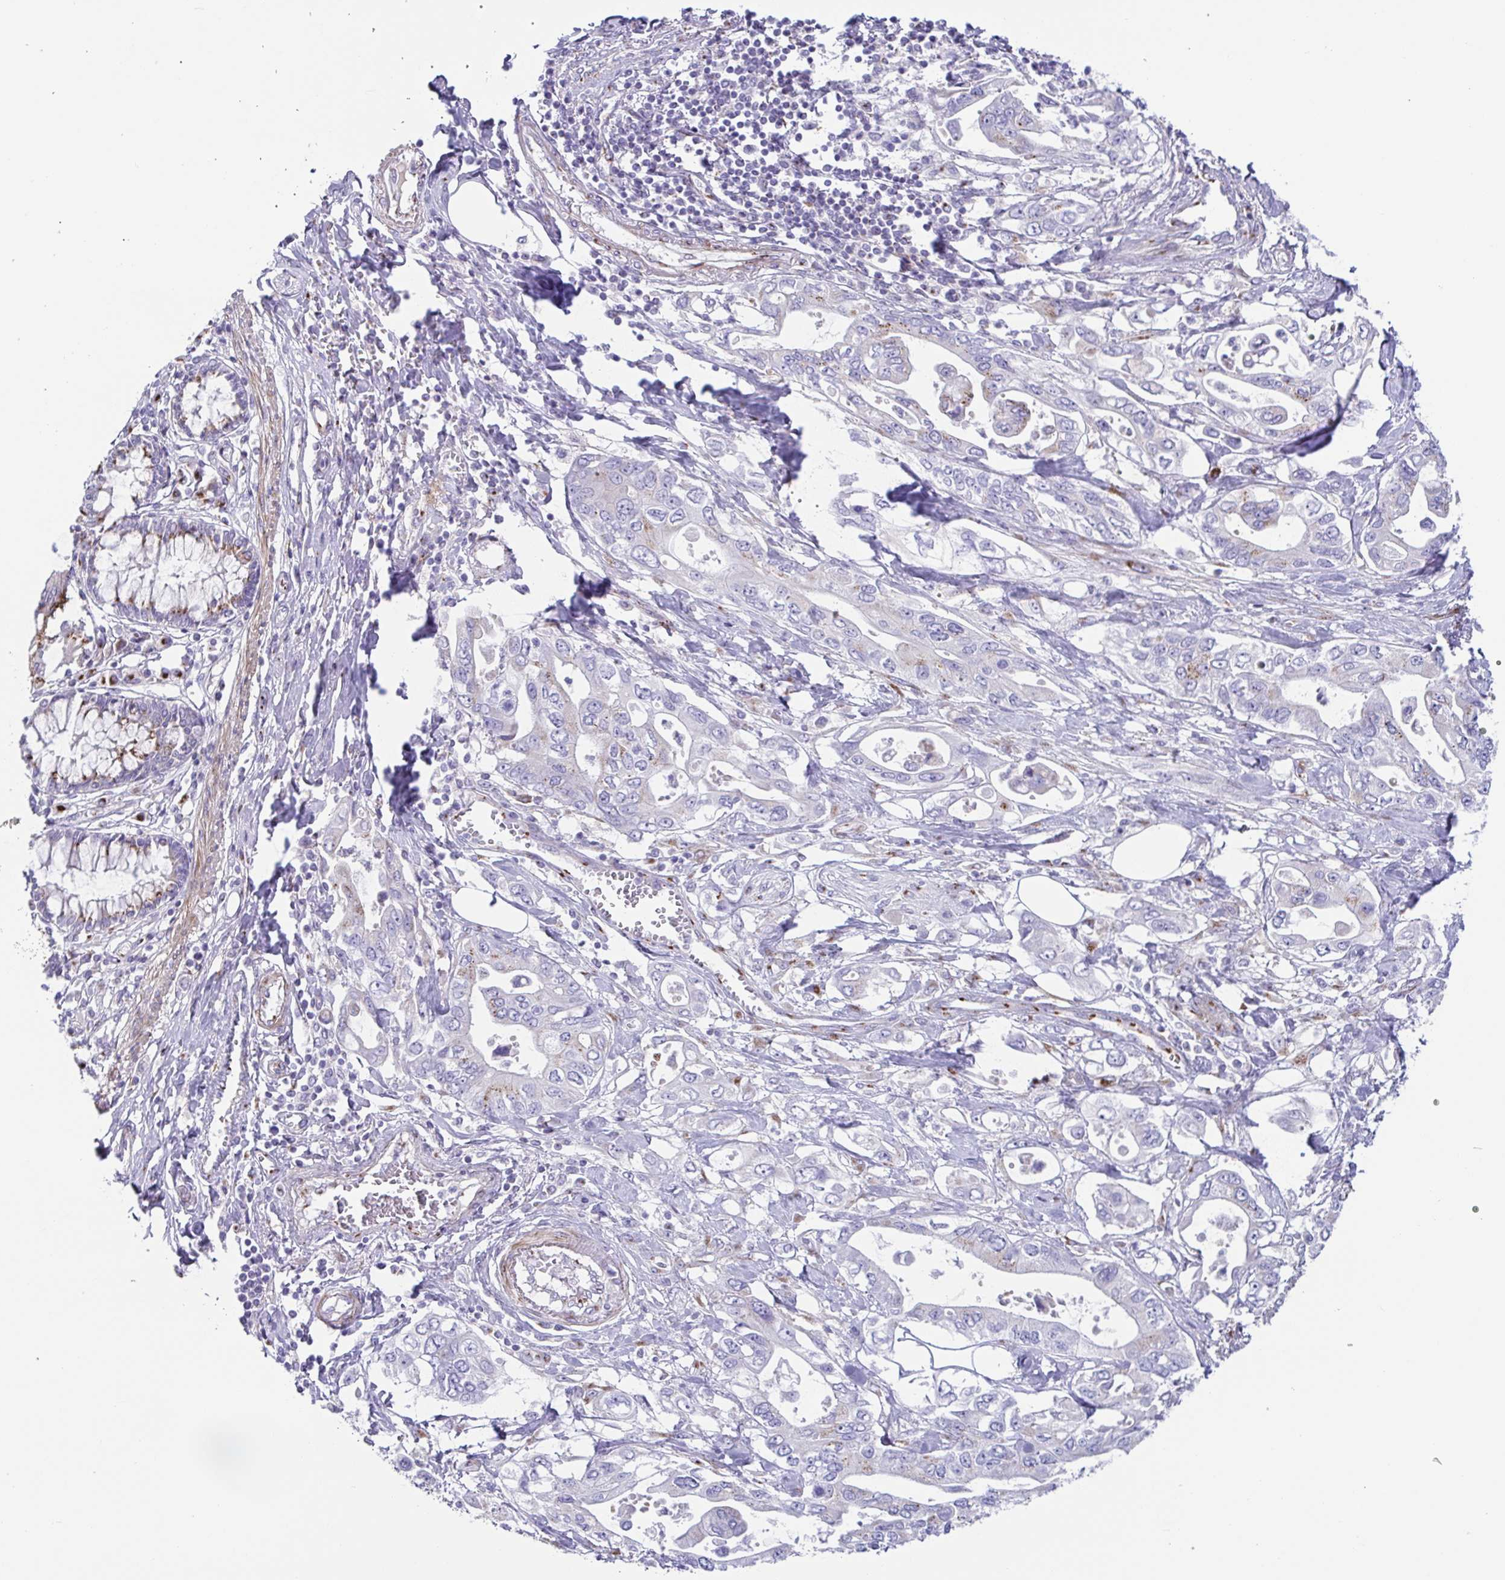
{"staining": {"intensity": "negative", "quantity": "none", "location": "none"}, "tissue": "pancreatic cancer", "cell_type": "Tumor cells", "image_type": "cancer", "snomed": [{"axis": "morphology", "description": "Adenocarcinoma, NOS"}, {"axis": "topography", "description": "Pancreas"}], "caption": "DAB immunohistochemical staining of pancreatic cancer reveals no significant expression in tumor cells.", "gene": "COL17A1", "patient": {"sex": "female", "age": 63}}